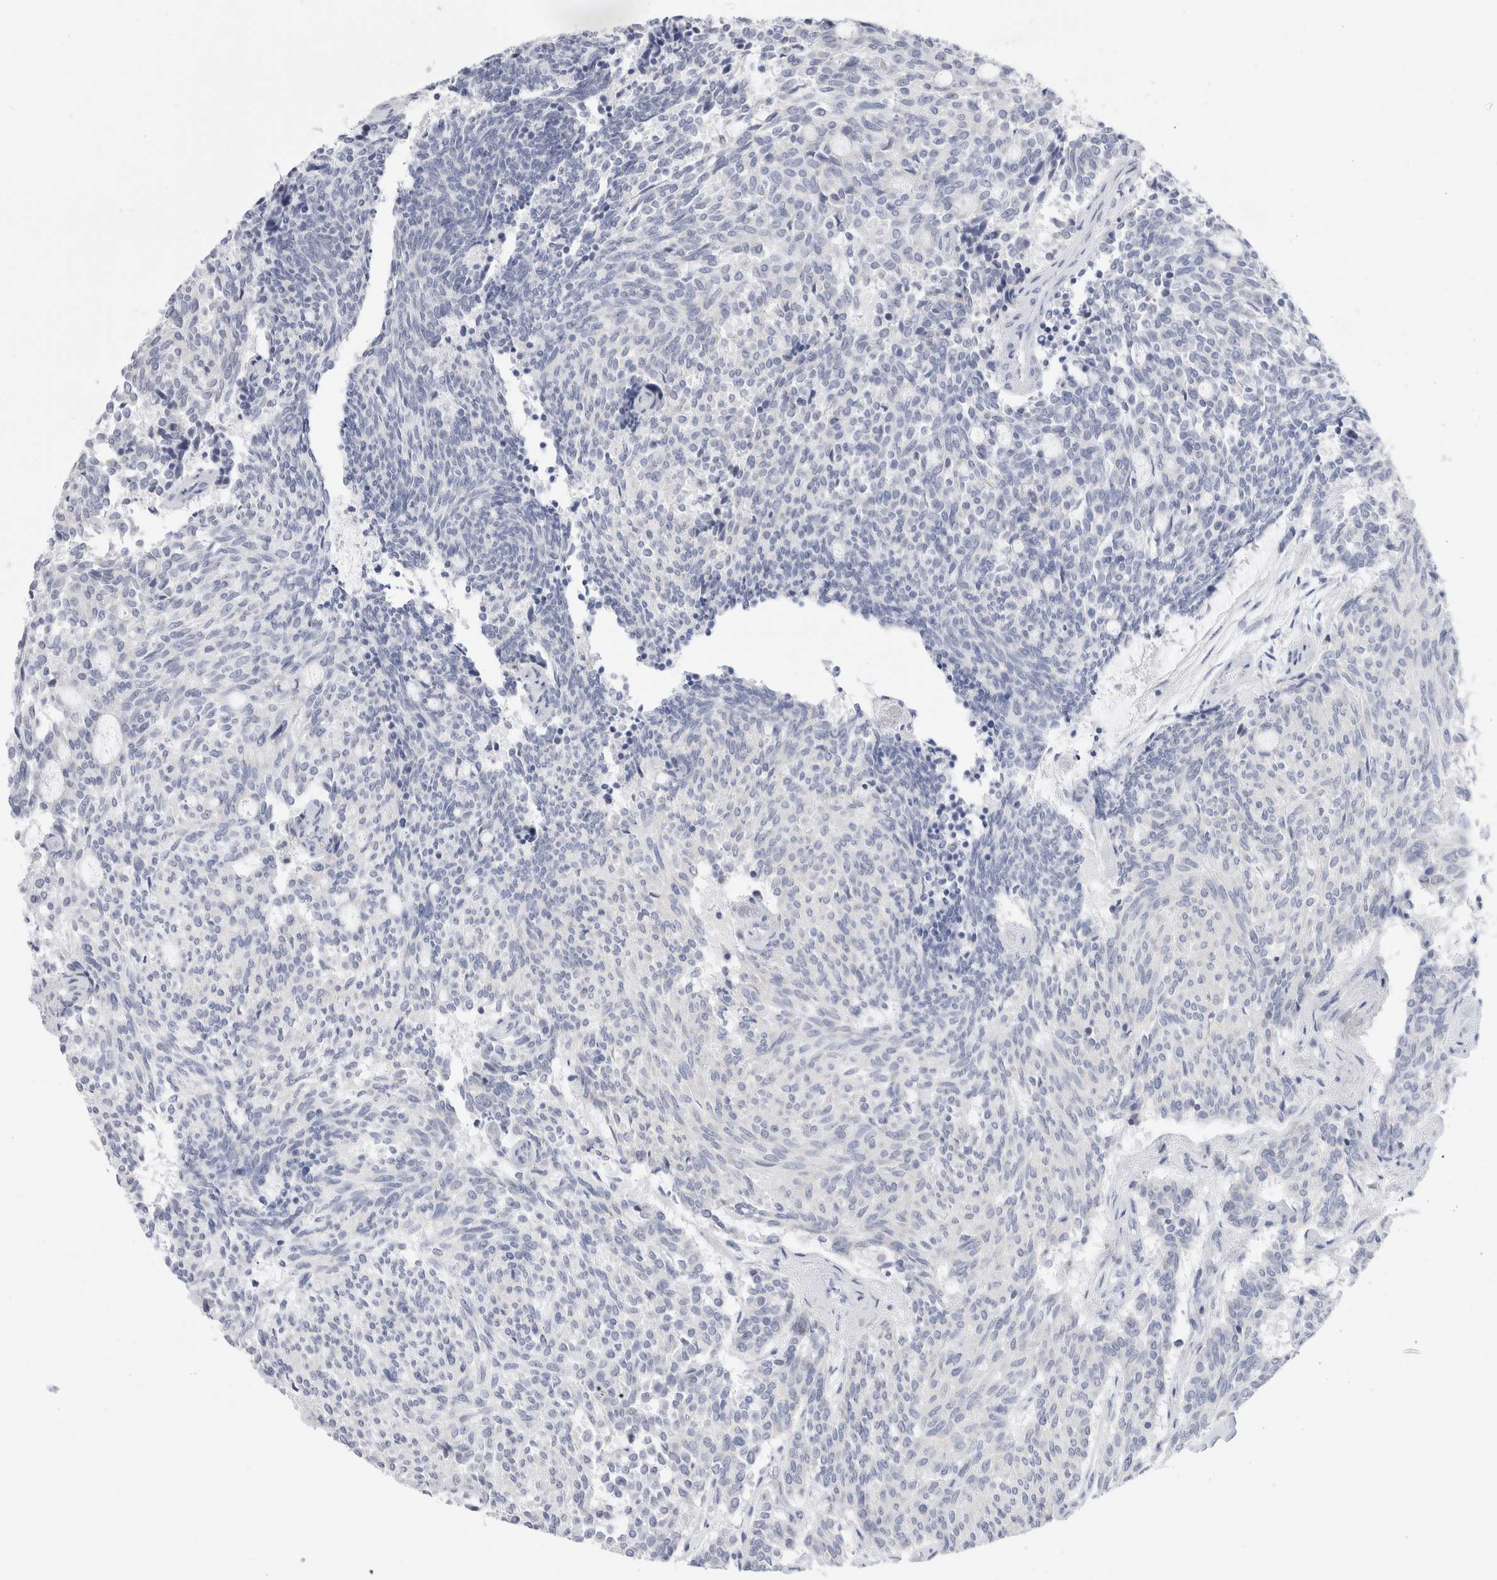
{"staining": {"intensity": "negative", "quantity": "none", "location": "none"}, "tissue": "carcinoid", "cell_type": "Tumor cells", "image_type": "cancer", "snomed": [{"axis": "morphology", "description": "Carcinoid, malignant, NOS"}, {"axis": "topography", "description": "Pancreas"}], "caption": "Human carcinoid stained for a protein using immunohistochemistry (IHC) displays no expression in tumor cells.", "gene": "MUC15", "patient": {"sex": "female", "age": 54}}